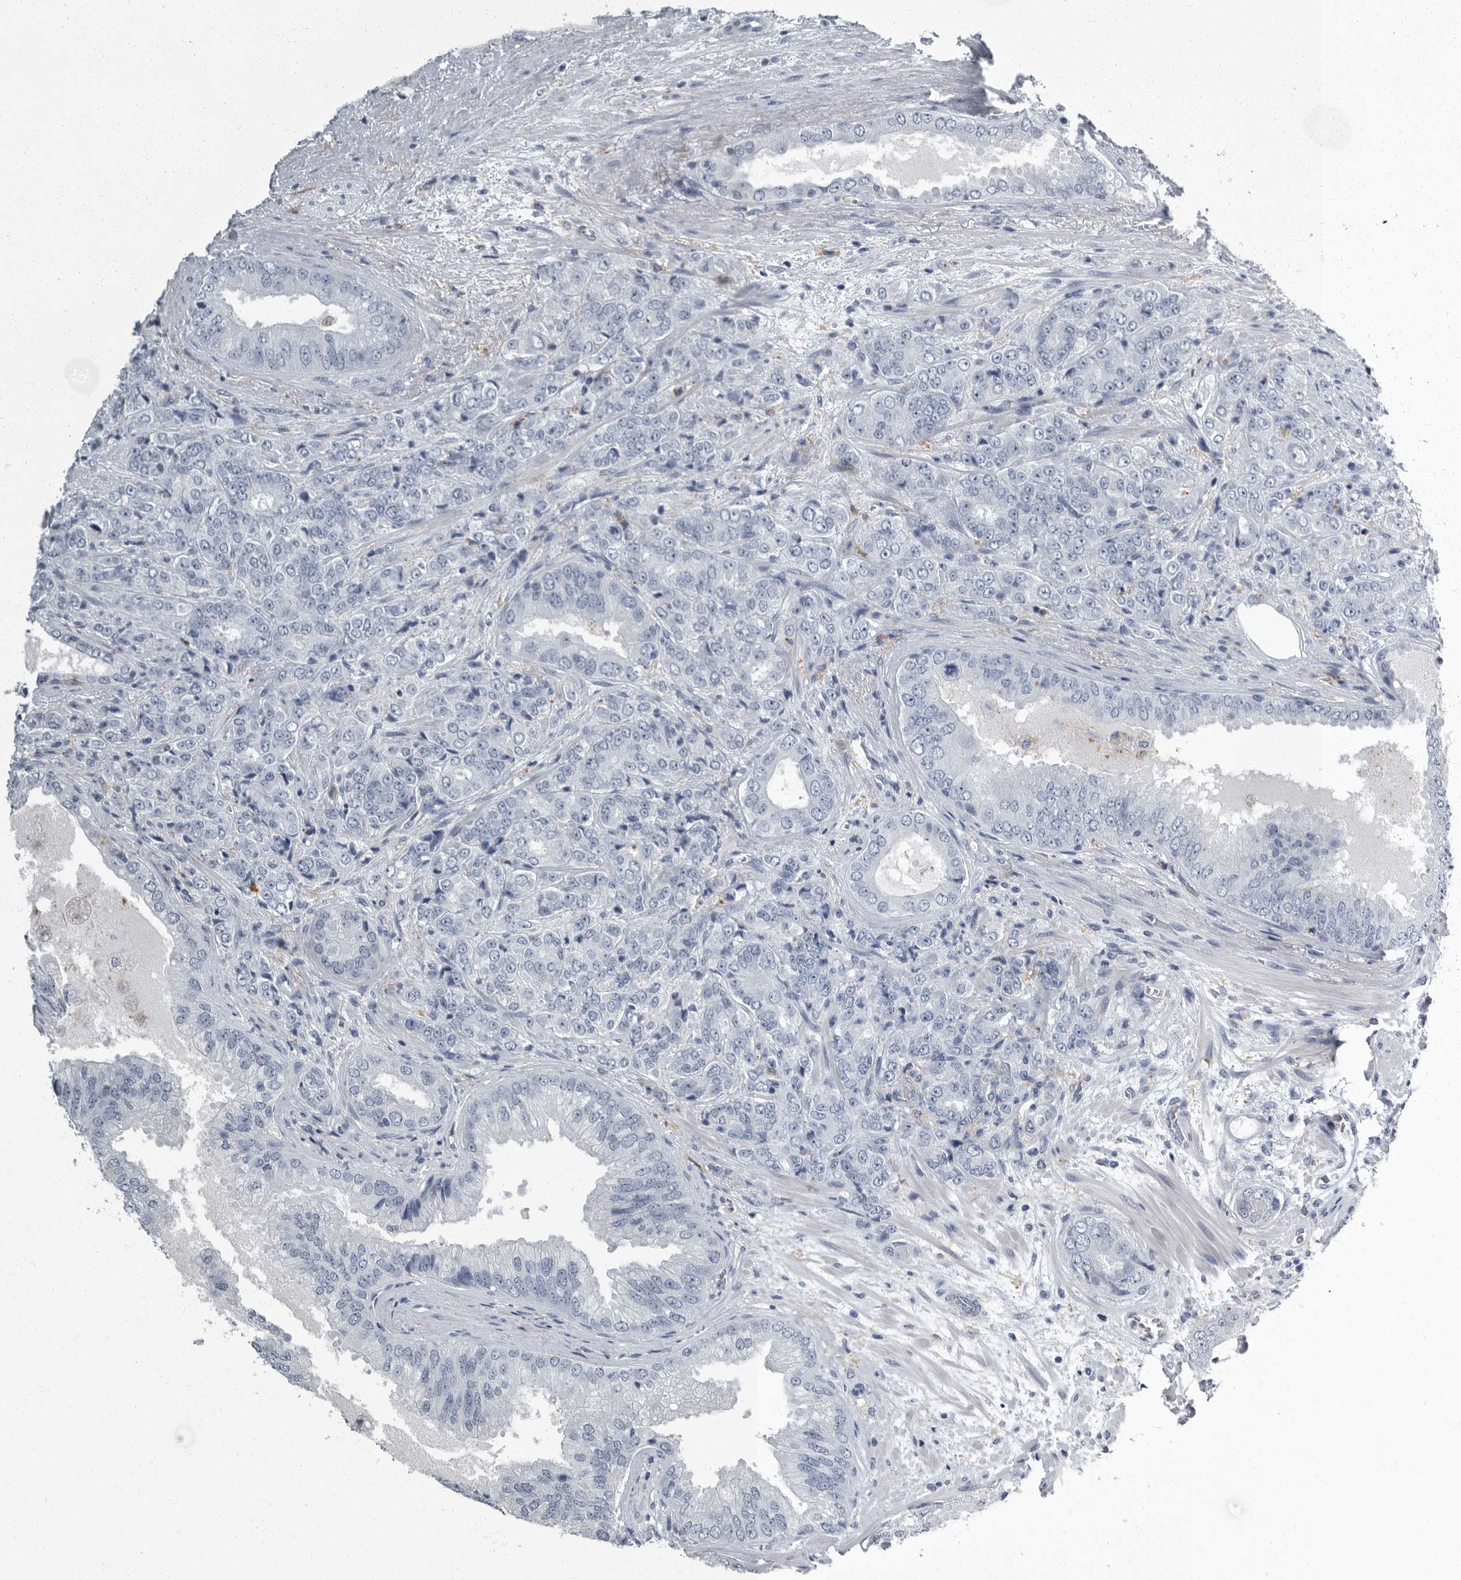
{"staining": {"intensity": "negative", "quantity": "none", "location": "none"}, "tissue": "prostate cancer", "cell_type": "Tumor cells", "image_type": "cancer", "snomed": [{"axis": "morphology", "description": "Adenocarcinoma, High grade"}, {"axis": "topography", "description": "Prostate"}], "caption": "Human adenocarcinoma (high-grade) (prostate) stained for a protein using IHC demonstrates no staining in tumor cells.", "gene": "FCER1G", "patient": {"sex": "male", "age": 58}}